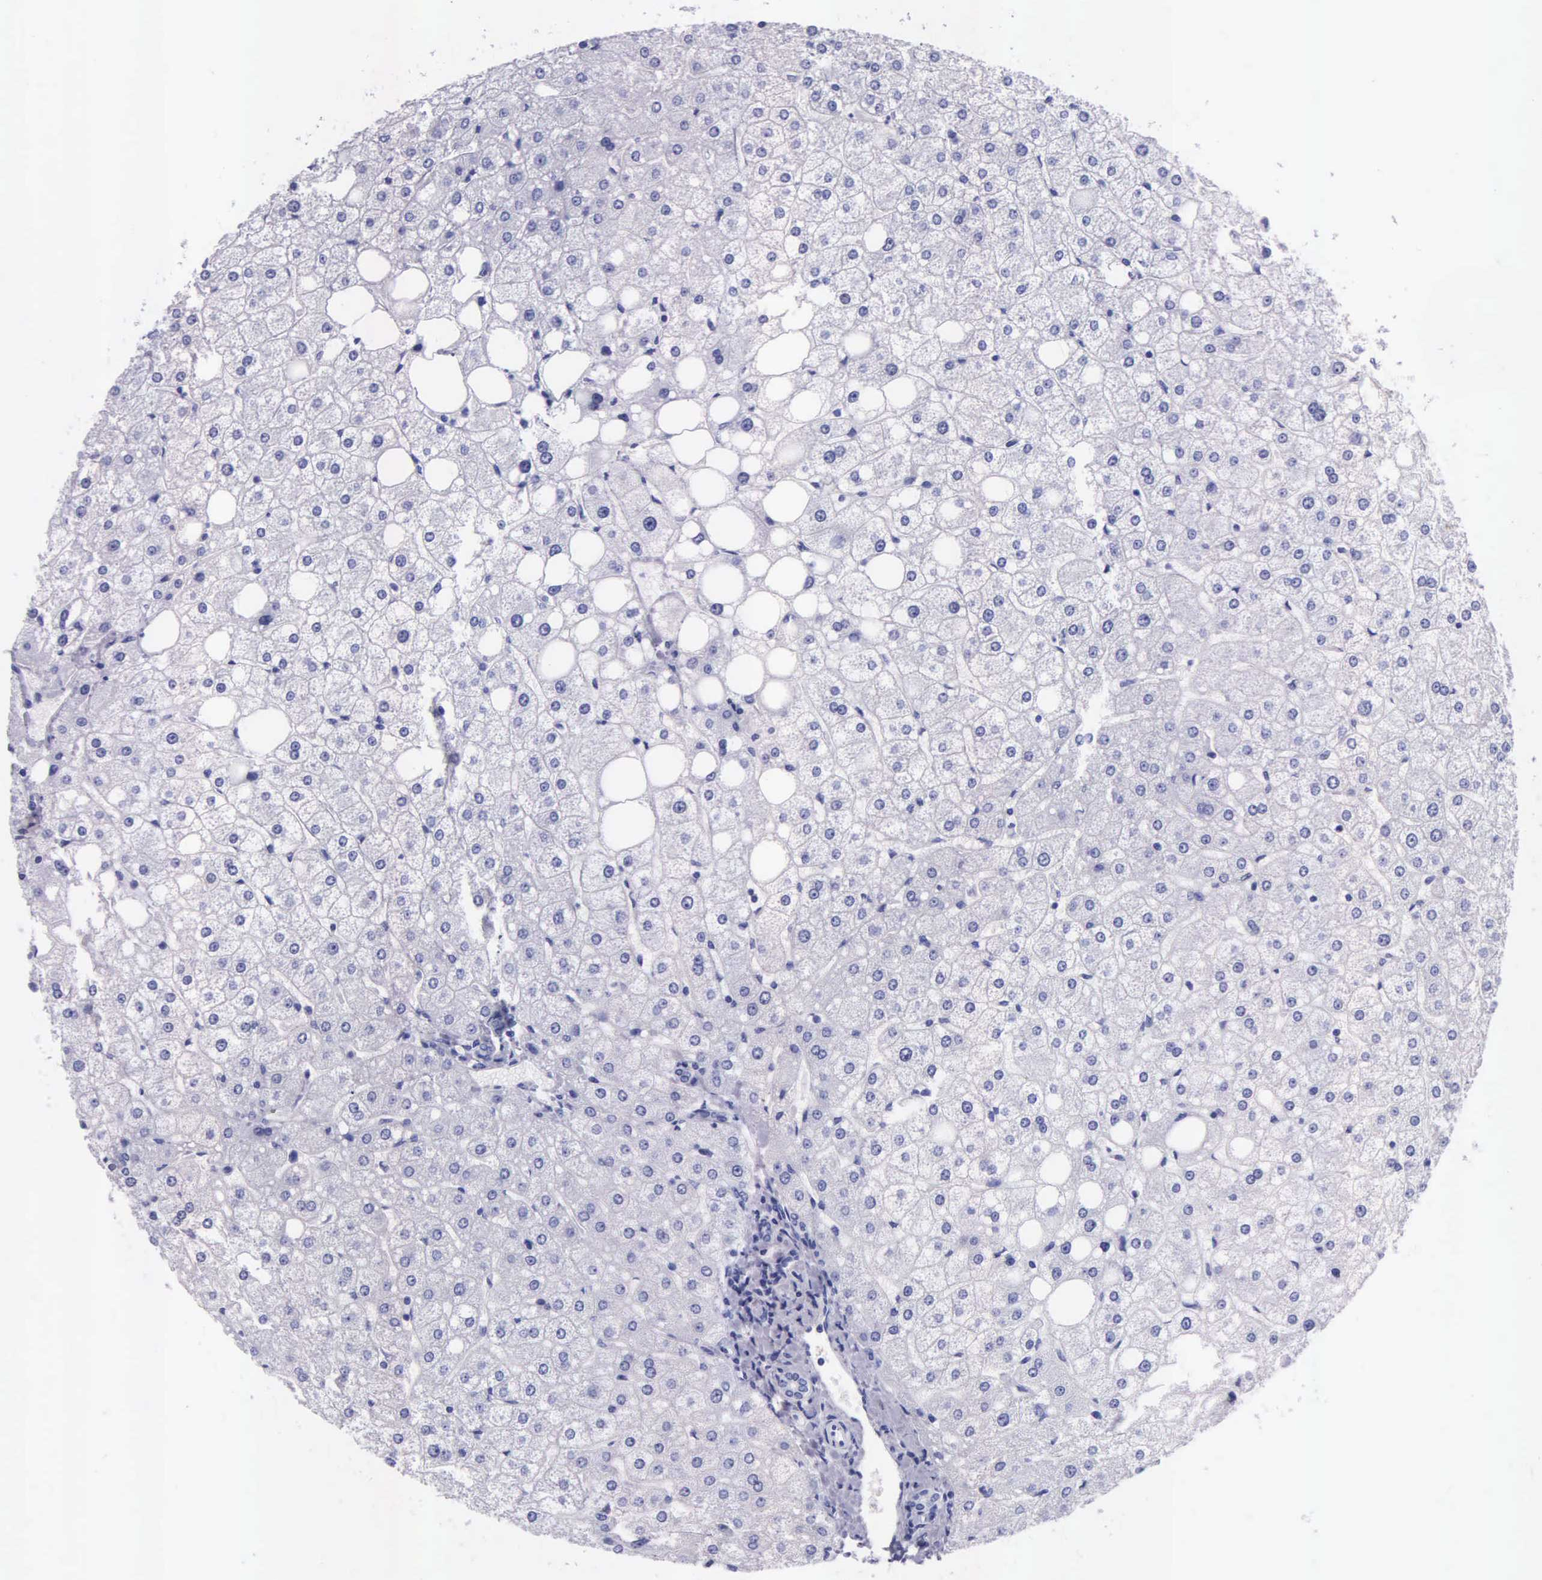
{"staining": {"intensity": "negative", "quantity": "none", "location": "none"}, "tissue": "liver", "cell_type": "Cholangiocytes", "image_type": "normal", "snomed": [{"axis": "morphology", "description": "Normal tissue, NOS"}, {"axis": "topography", "description": "Liver"}], "caption": "Immunohistochemical staining of normal liver shows no significant staining in cholangiocytes.", "gene": "KLK2", "patient": {"sex": "male", "age": 35}}